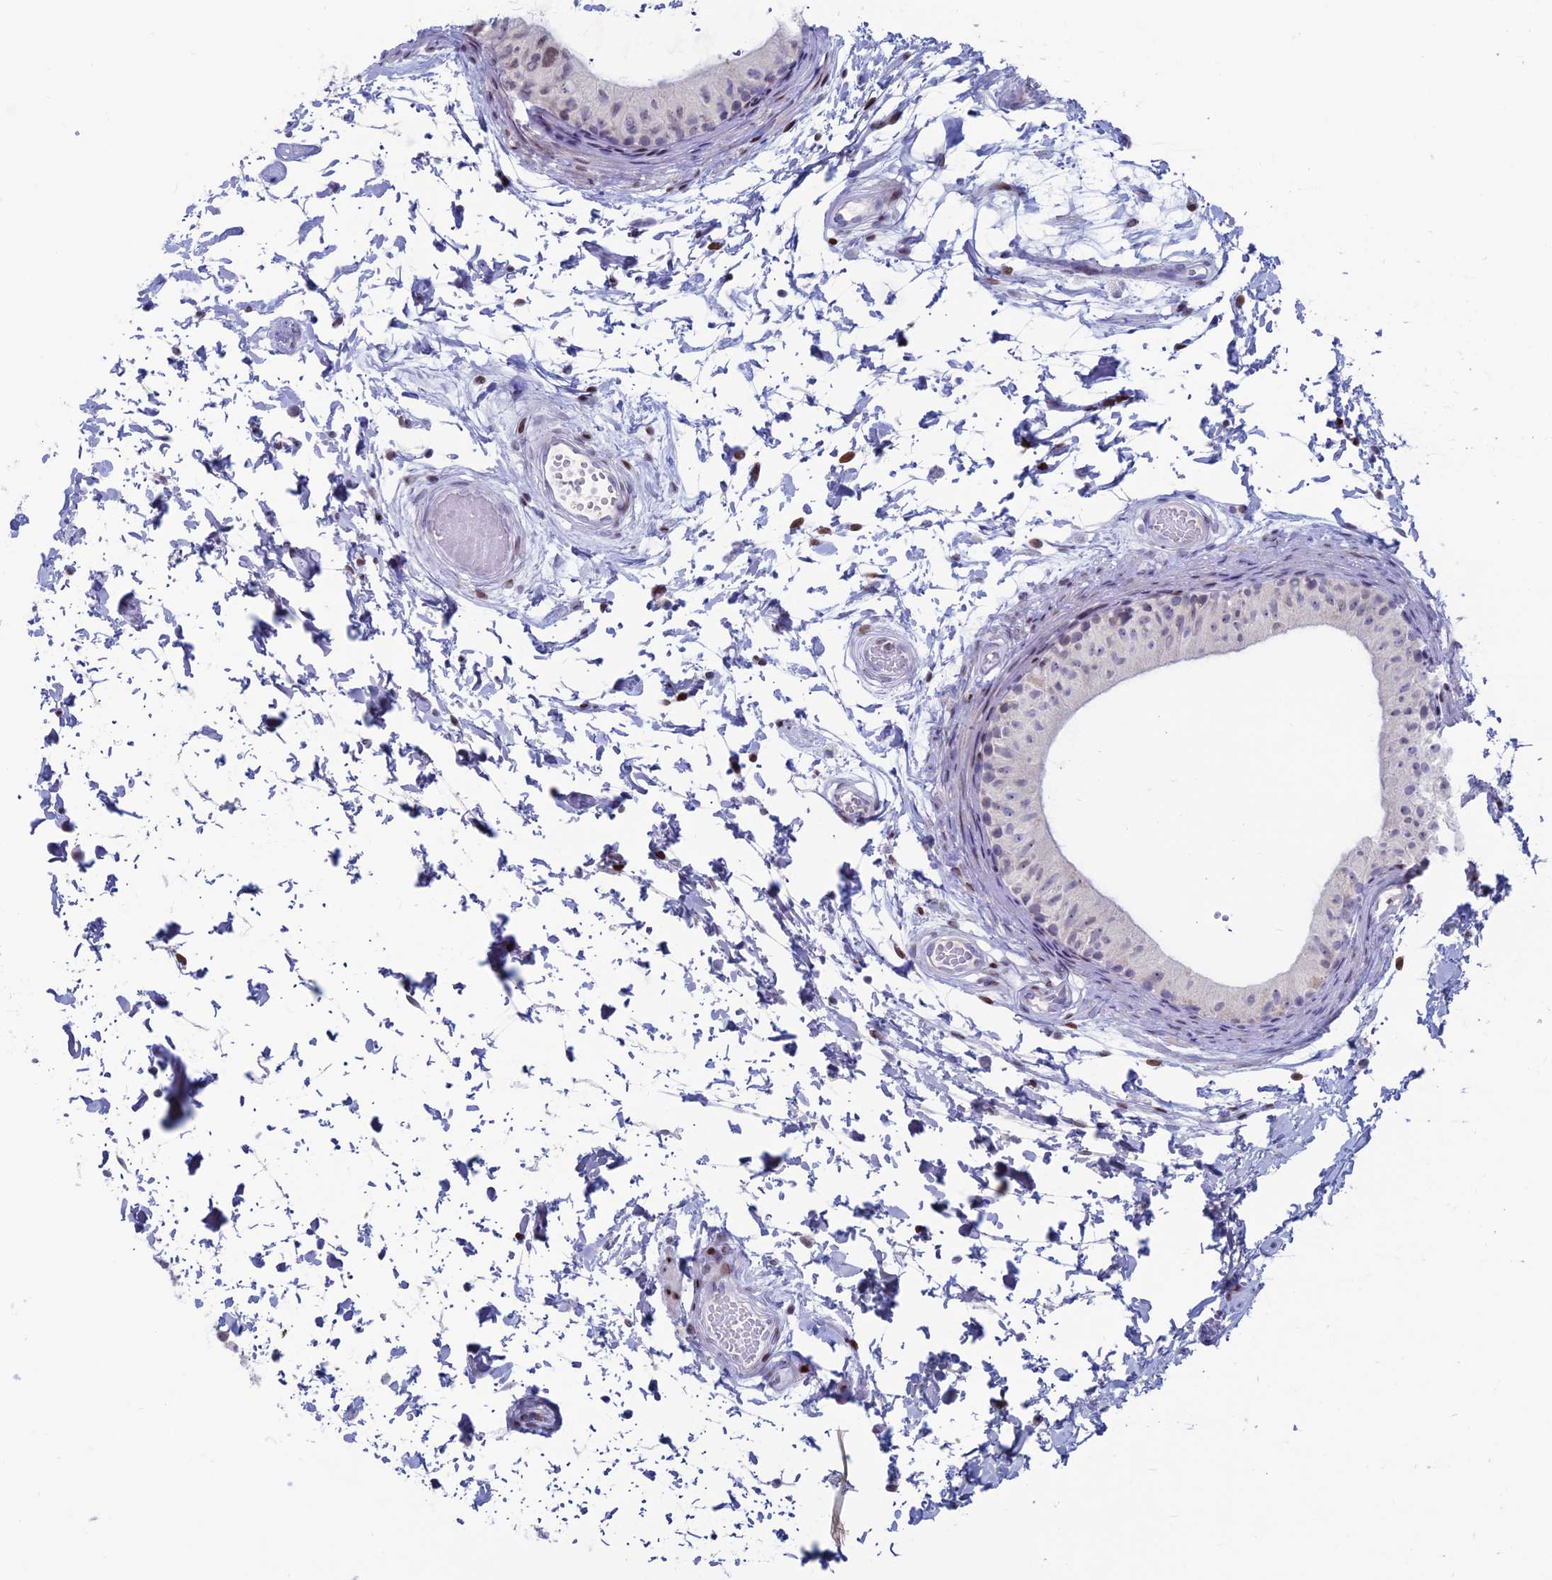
{"staining": {"intensity": "negative", "quantity": "none", "location": "none"}, "tissue": "epididymis", "cell_type": "Glandular cells", "image_type": "normal", "snomed": [{"axis": "morphology", "description": "Normal tissue, NOS"}, {"axis": "topography", "description": "Epididymis"}], "caption": "Immunohistochemical staining of normal epididymis displays no significant expression in glandular cells.", "gene": "CERS6", "patient": {"sex": "male", "age": 50}}